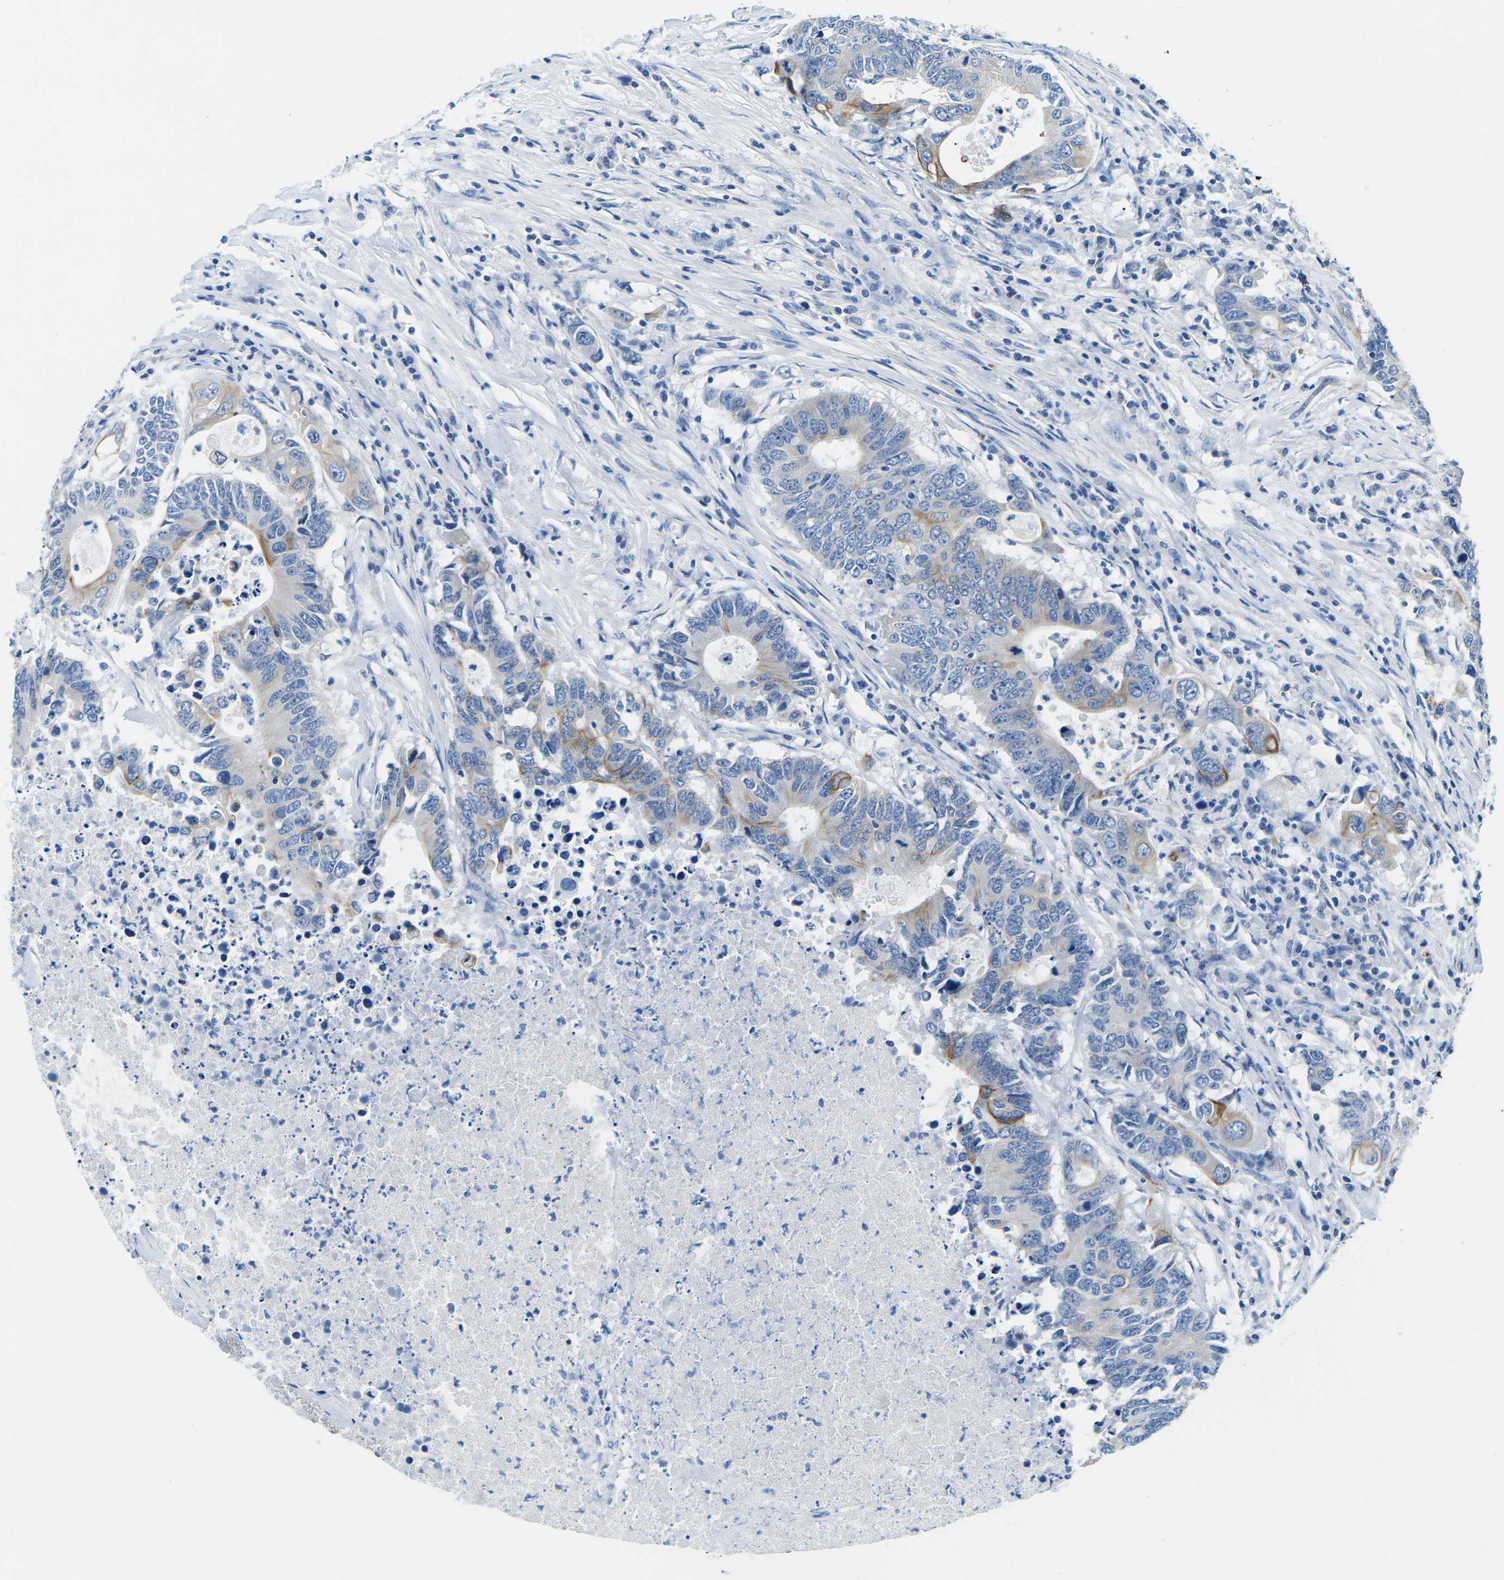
{"staining": {"intensity": "weak", "quantity": "25%-75%", "location": "cytoplasmic/membranous"}, "tissue": "colorectal cancer", "cell_type": "Tumor cells", "image_type": "cancer", "snomed": [{"axis": "morphology", "description": "Adenocarcinoma, NOS"}, {"axis": "topography", "description": "Colon"}], "caption": "Human colorectal cancer stained for a protein (brown) demonstrates weak cytoplasmic/membranous positive positivity in about 25%-75% of tumor cells.", "gene": "TM6SF1", "patient": {"sex": "male", "age": 71}}